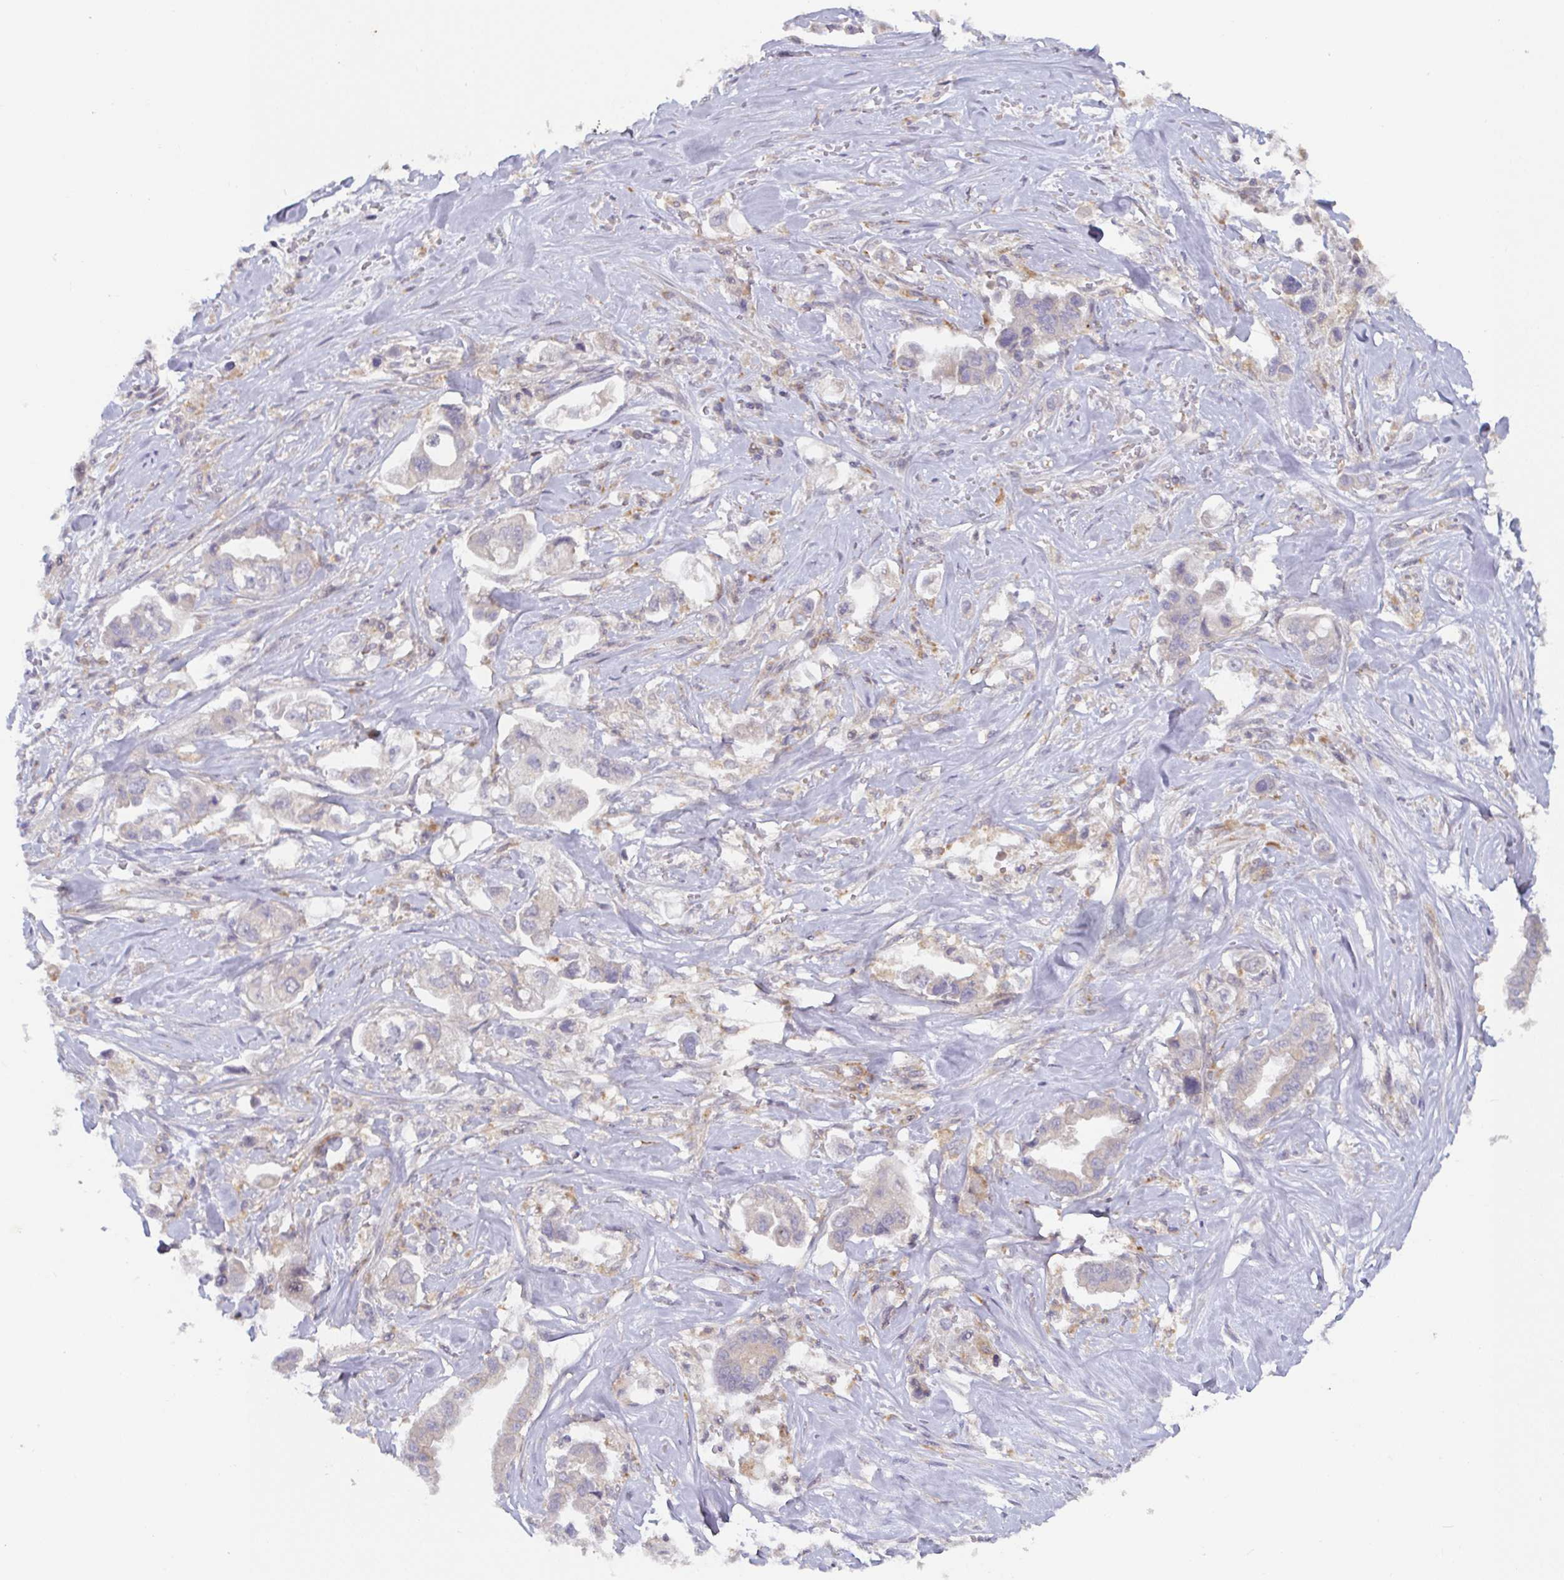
{"staining": {"intensity": "negative", "quantity": "none", "location": "none"}, "tissue": "stomach cancer", "cell_type": "Tumor cells", "image_type": "cancer", "snomed": [{"axis": "morphology", "description": "Adenocarcinoma, NOS"}, {"axis": "topography", "description": "Stomach"}], "caption": "An immunohistochemistry histopathology image of adenocarcinoma (stomach) is shown. There is no staining in tumor cells of adenocarcinoma (stomach). (DAB IHC, high magnification).", "gene": "CDH18", "patient": {"sex": "male", "age": 62}}